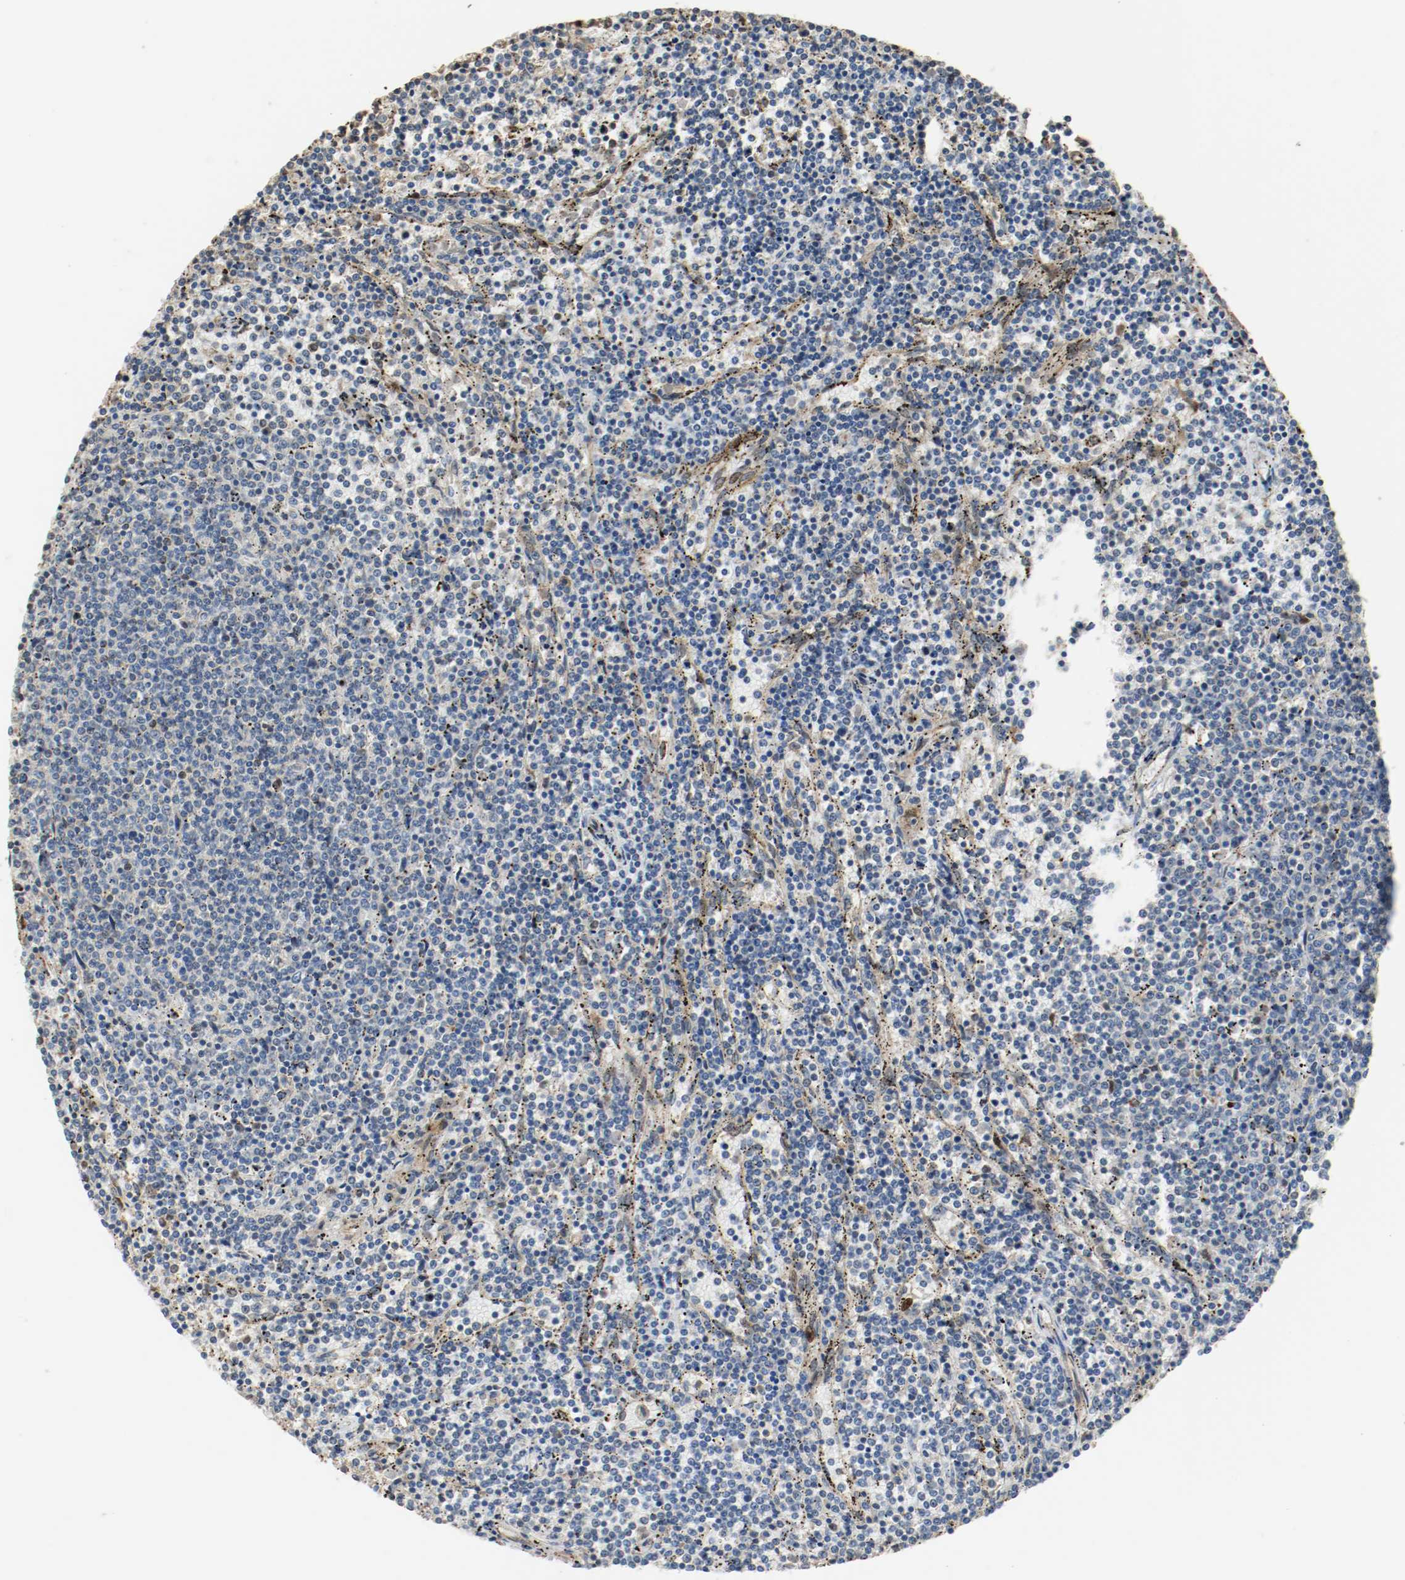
{"staining": {"intensity": "negative", "quantity": "none", "location": "none"}, "tissue": "lymphoma", "cell_type": "Tumor cells", "image_type": "cancer", "snomed": [{"axis": "morphology", "description": "Malignant lymphoma, non-Hodgkin's type, Low grade"}, {"axis": "topography", "description": "Spleen"}], "caption": "Low-grade malignant lymphoma, non-Hodgkin's type stained for a protein using IHC shows no staining tumor cells.", "gene": "ALDH4A1", "patient": {"sex": "female", "age": 50}}